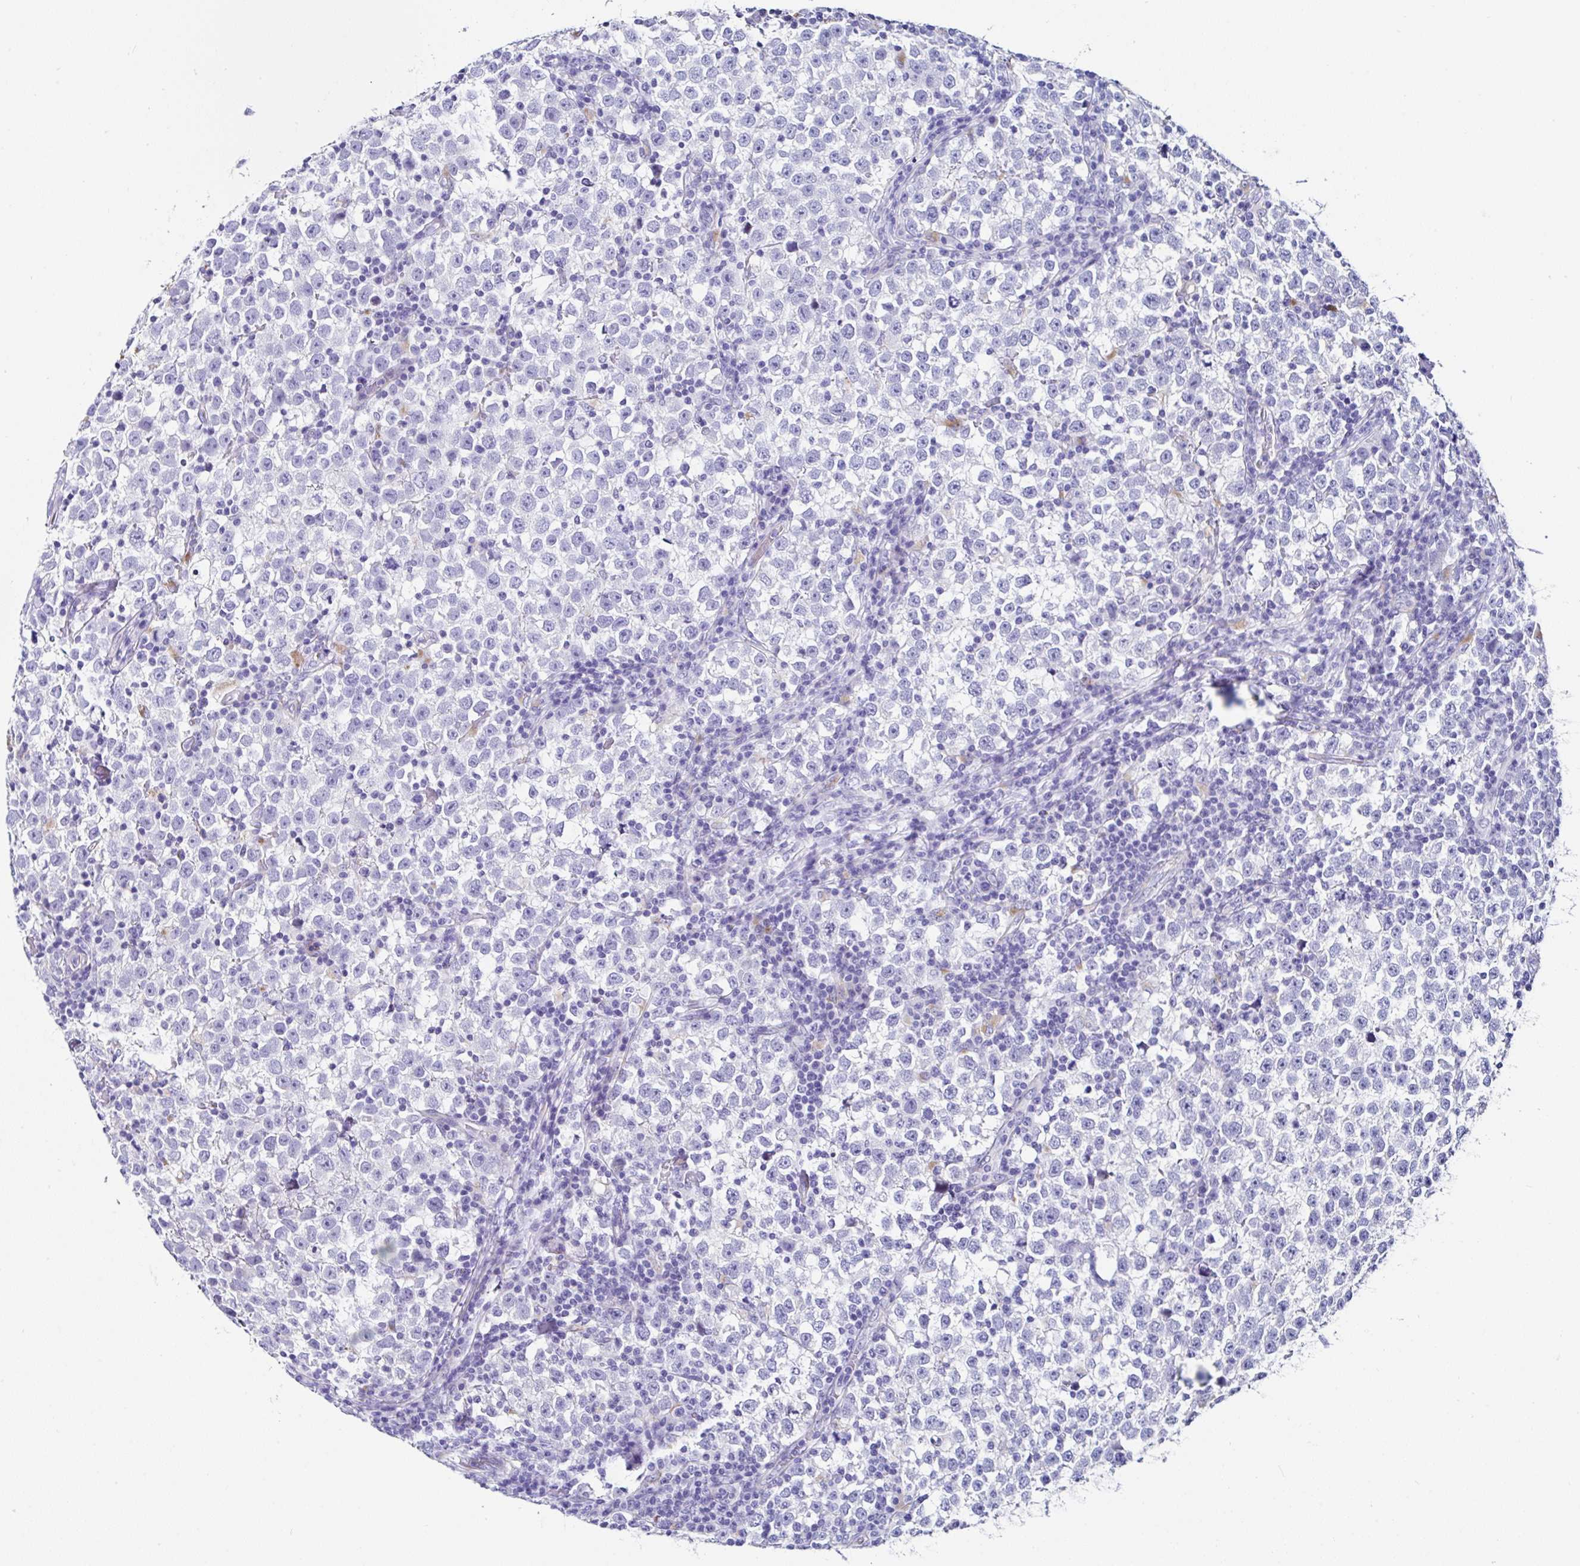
{"staining": {"intensity": "negative", "quantity": "none", "location": "none"}, "tissue": "testis cancer", "cell_type": "Tumor cells", "image_type": "cancer", "snomed": [{"axis": "morphology", "description": "Normal tissue, NOS"}, {"axis": "morphology", "description": "Seminoma, NOS"}, {"axis": "topography", "description": "Testis"}], "caption": "Tumor cells are negative for brown protein staining in seminoma (testis).", "gene": "TMPRSS11E", "patient": {"sex": "male", "age": 43}}